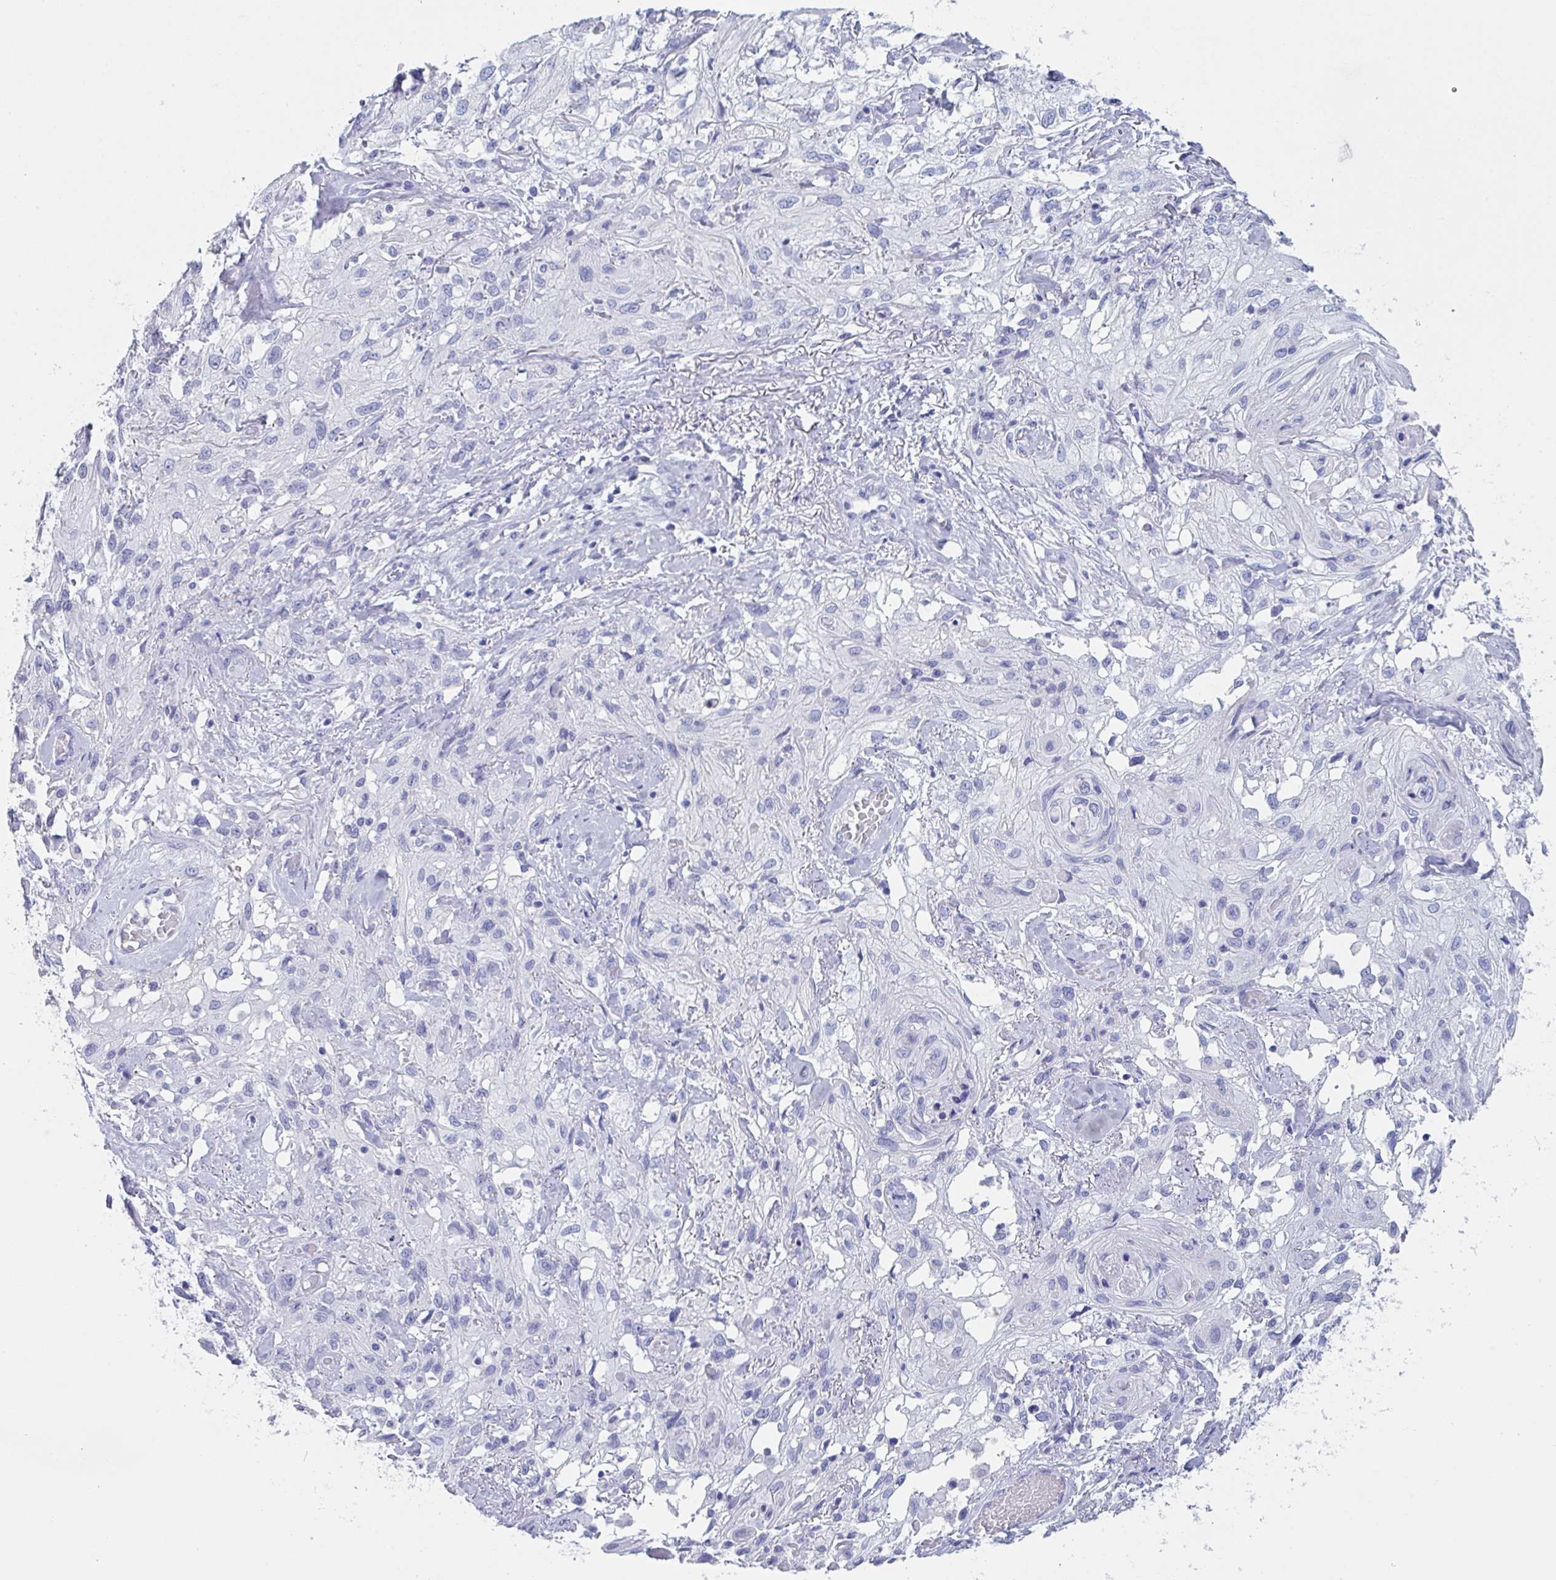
{"staining": {"intensity": "negative", "quantity": "none", "location": "none"}, "tissue": "skin cancer", "cell_type": "Tumor cells", "image_type": "cancer", "snomed": [{"axis": "morphology", "description": "Squamous cell carcinoma, NOS"}, {"axis": "topography", "description": "Skin"}, {"axis": "topography", "description": "Vulva"}], "caption": "DAB immunohistochemical staining of squamous cell carcinoma (skin) exhibits no significant positivity in tumor cells.", "gene": "ZPBP", "patient": {"sex": "female", "age": 86}}